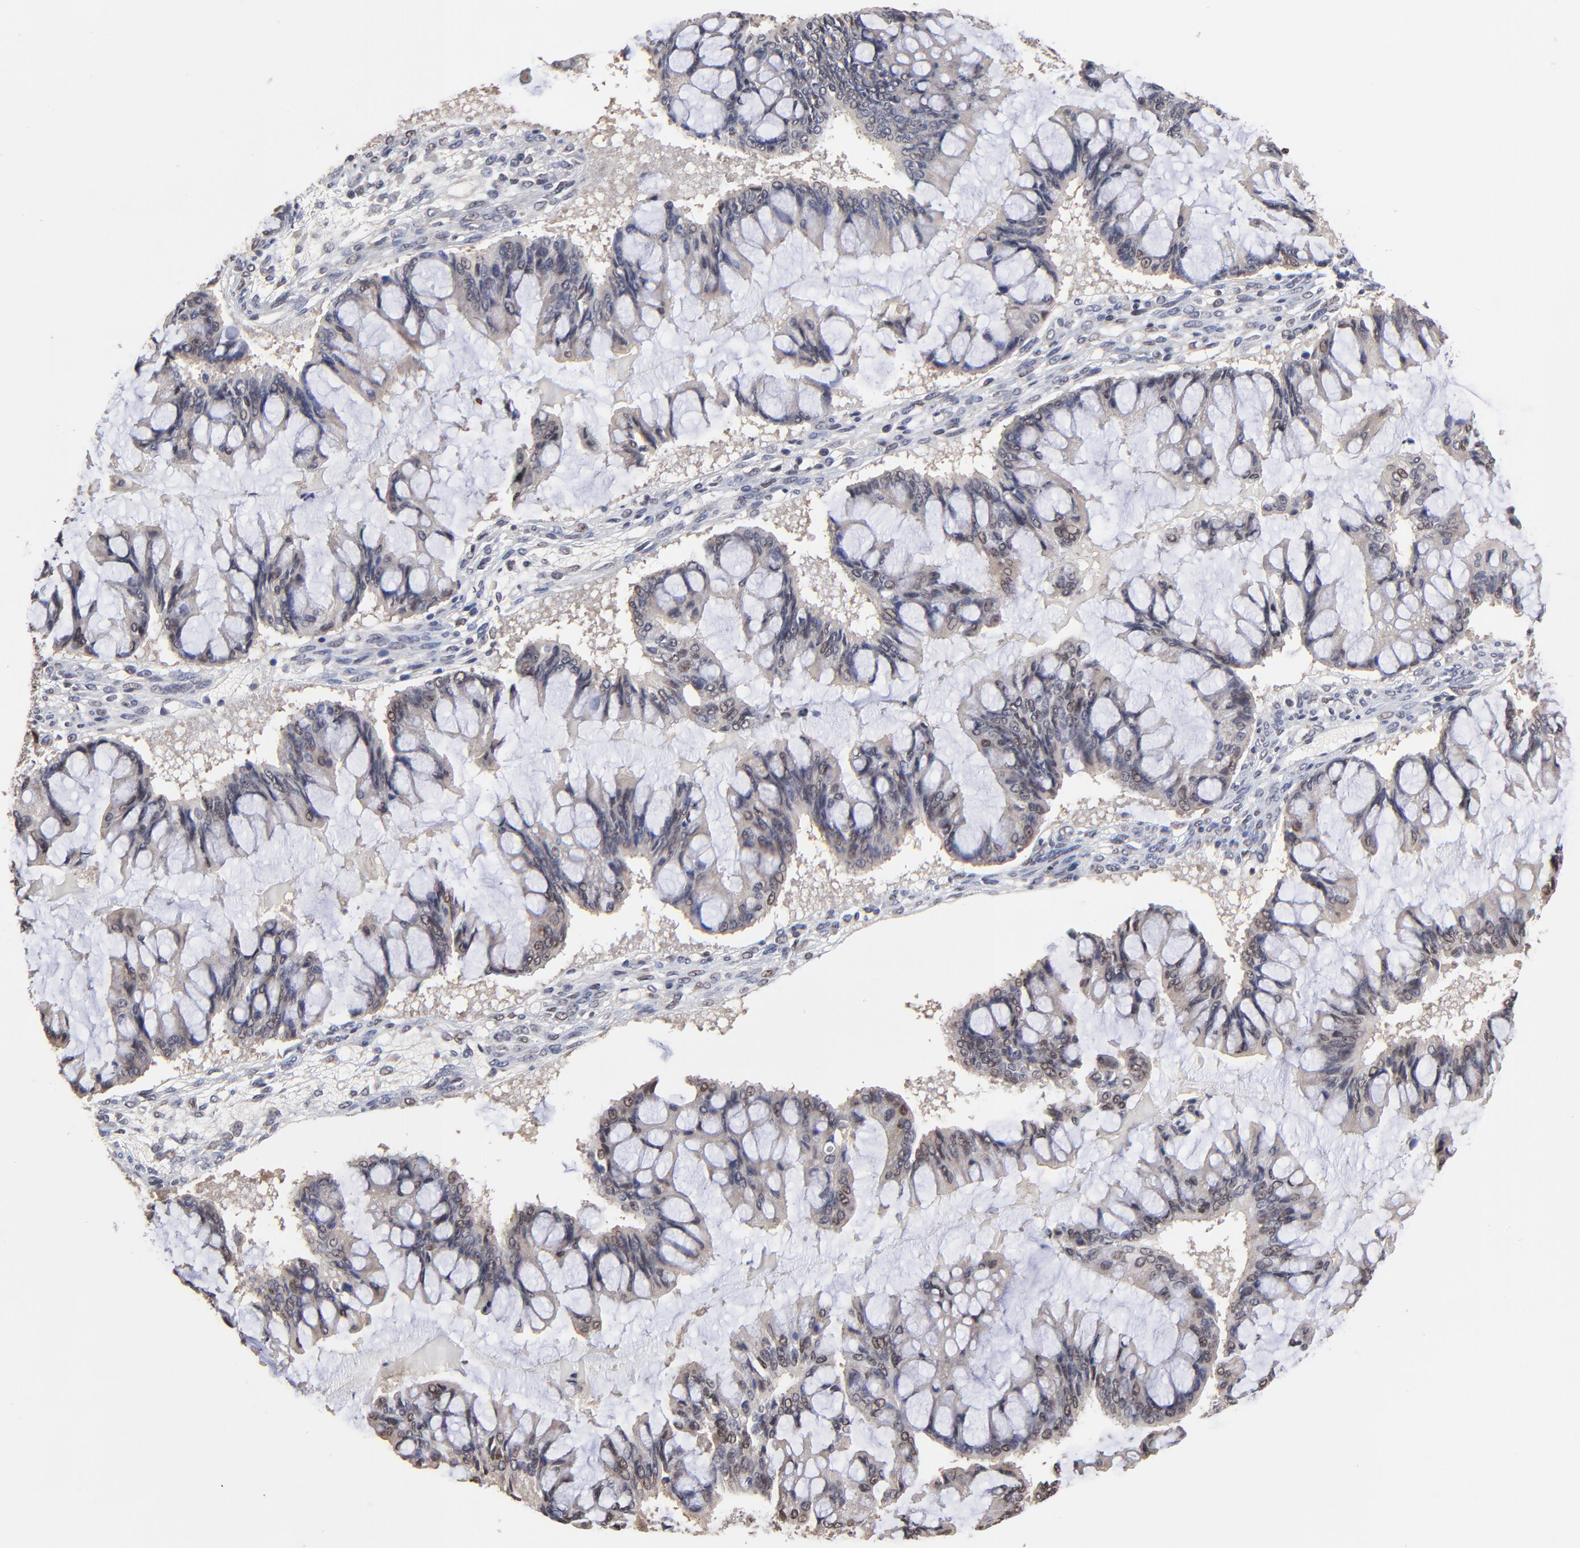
{"staining": {"intensity": "weak", "quantity": "25%-75%", "location": "nuclear"}, "tissue": "ovarian cancer", "cell_type": "Tumor cells", "image_type": "cancer", "snomed": [{"axis": "morphology", "description": "Cystadenocarcinoma, mucinous, NOS"}, {"axis": "topography", "description": "Ovary"}], "caption": "IHC photomicrograph of neoplastic tissue: human ovarian mucinous cystadenocarcinoma stained using immunohistochemistry (IHC) displays low levels of weak protein expression localized specifically in the nuclear of tumor cells, appearing as a nuclear brown color.", "gene": "DSN1", "patient": {"sex": "female", "age": 73}}